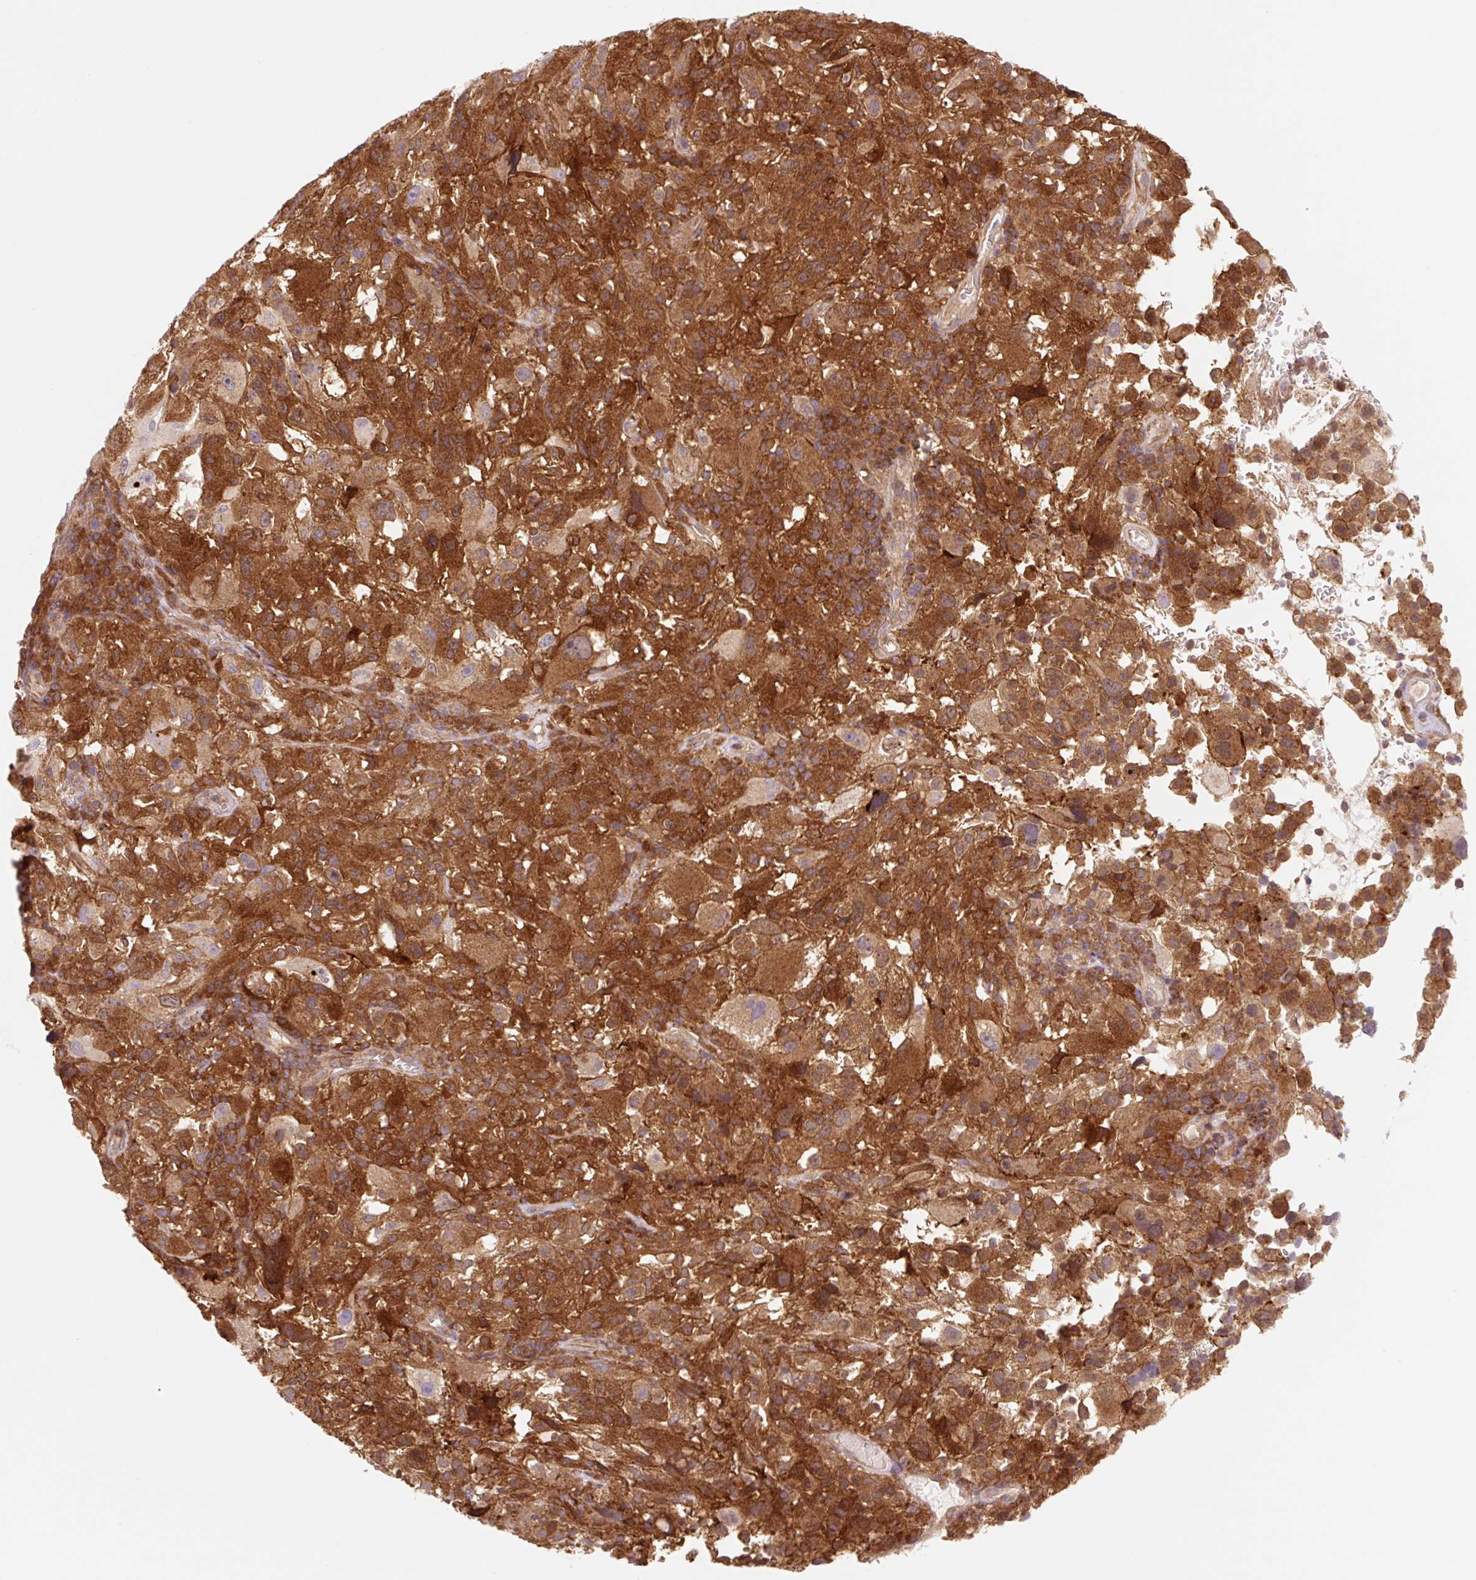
{"staining": {"intensity": "strong", "quantity": ">75%", "location": "cytoplasmic/membranous"}, "tissue": "melanoma", "cell_type": "Tumor cells", "image_type": "cancer", "snomed": [{"axis": "morphology", "description": "Malignant melanoma, NOS"}, {"axis": "topography", "description": "Skin"}], "caption": "Human melanoma stained with a brown dye exhibits strong cytoplasmic/membranous positive positivity in approximately >75% of tumor cells.", "gene": "VPS4A", "patient": {"sex": "female", "age": 71}}